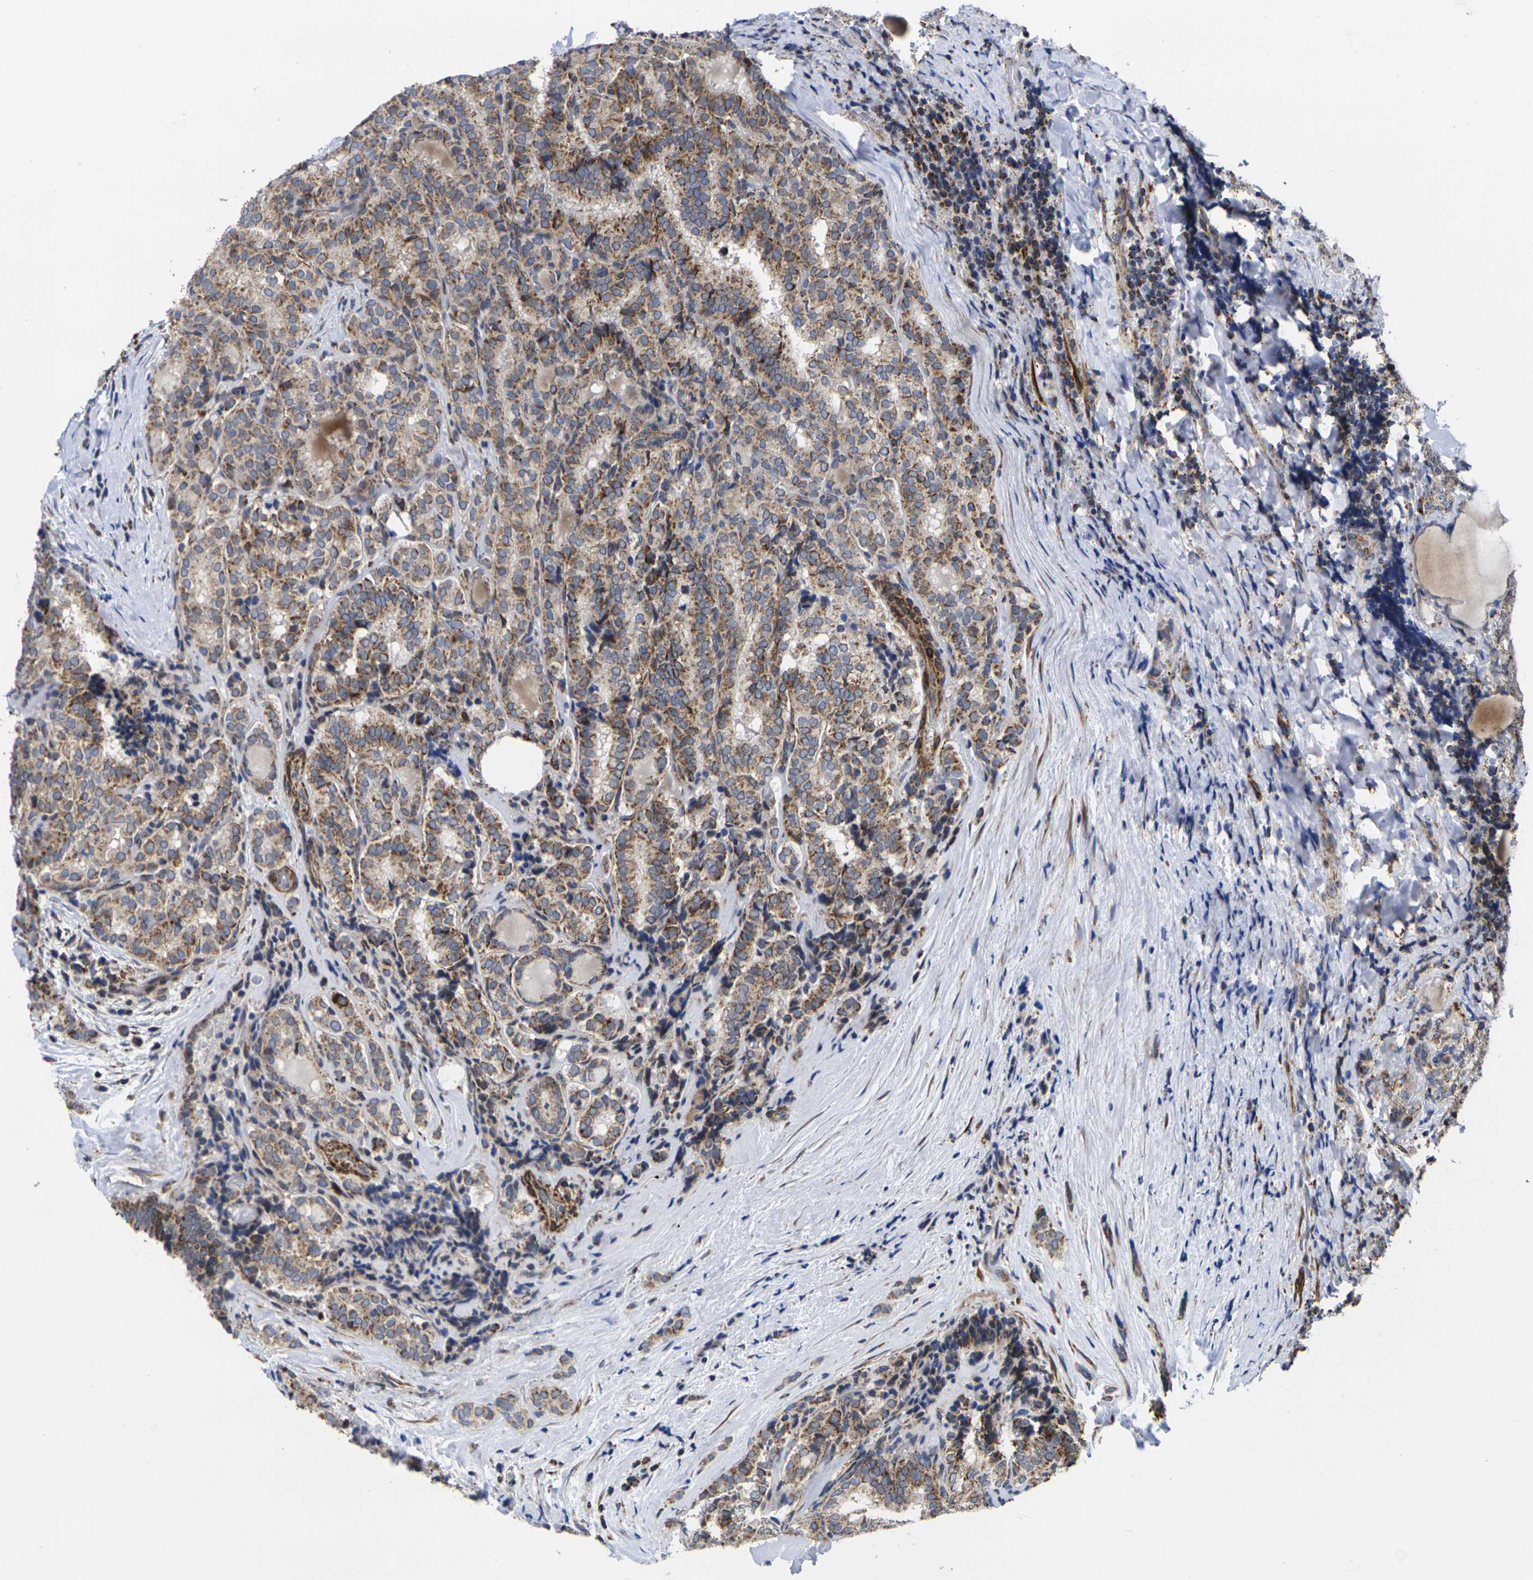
{"staining": {"intensity": "strong", "quantity": ">75%", "location": "cytoplasmic/membranous"}, "tissue": "thyroid cancer", "cell_type": "Tumor cells", "image_type": "cancer", "snomed": [{"axis": "morphology", "description": "Normal tissue, NOS"}, {"axis": "morphology", "description": "Papillary adenocarcinoma, NOS"}, {"axis": "topography", "description": "Thyroid gland"}], "caption": "This is an image of immunohistochemistry (IHC) staining of thyroid cancer, which shows strong expression in the cytoplasmic/membranous of tumor cells.", "gene": "P2RY11", "patient": {"sex": "female", "age": 30}}